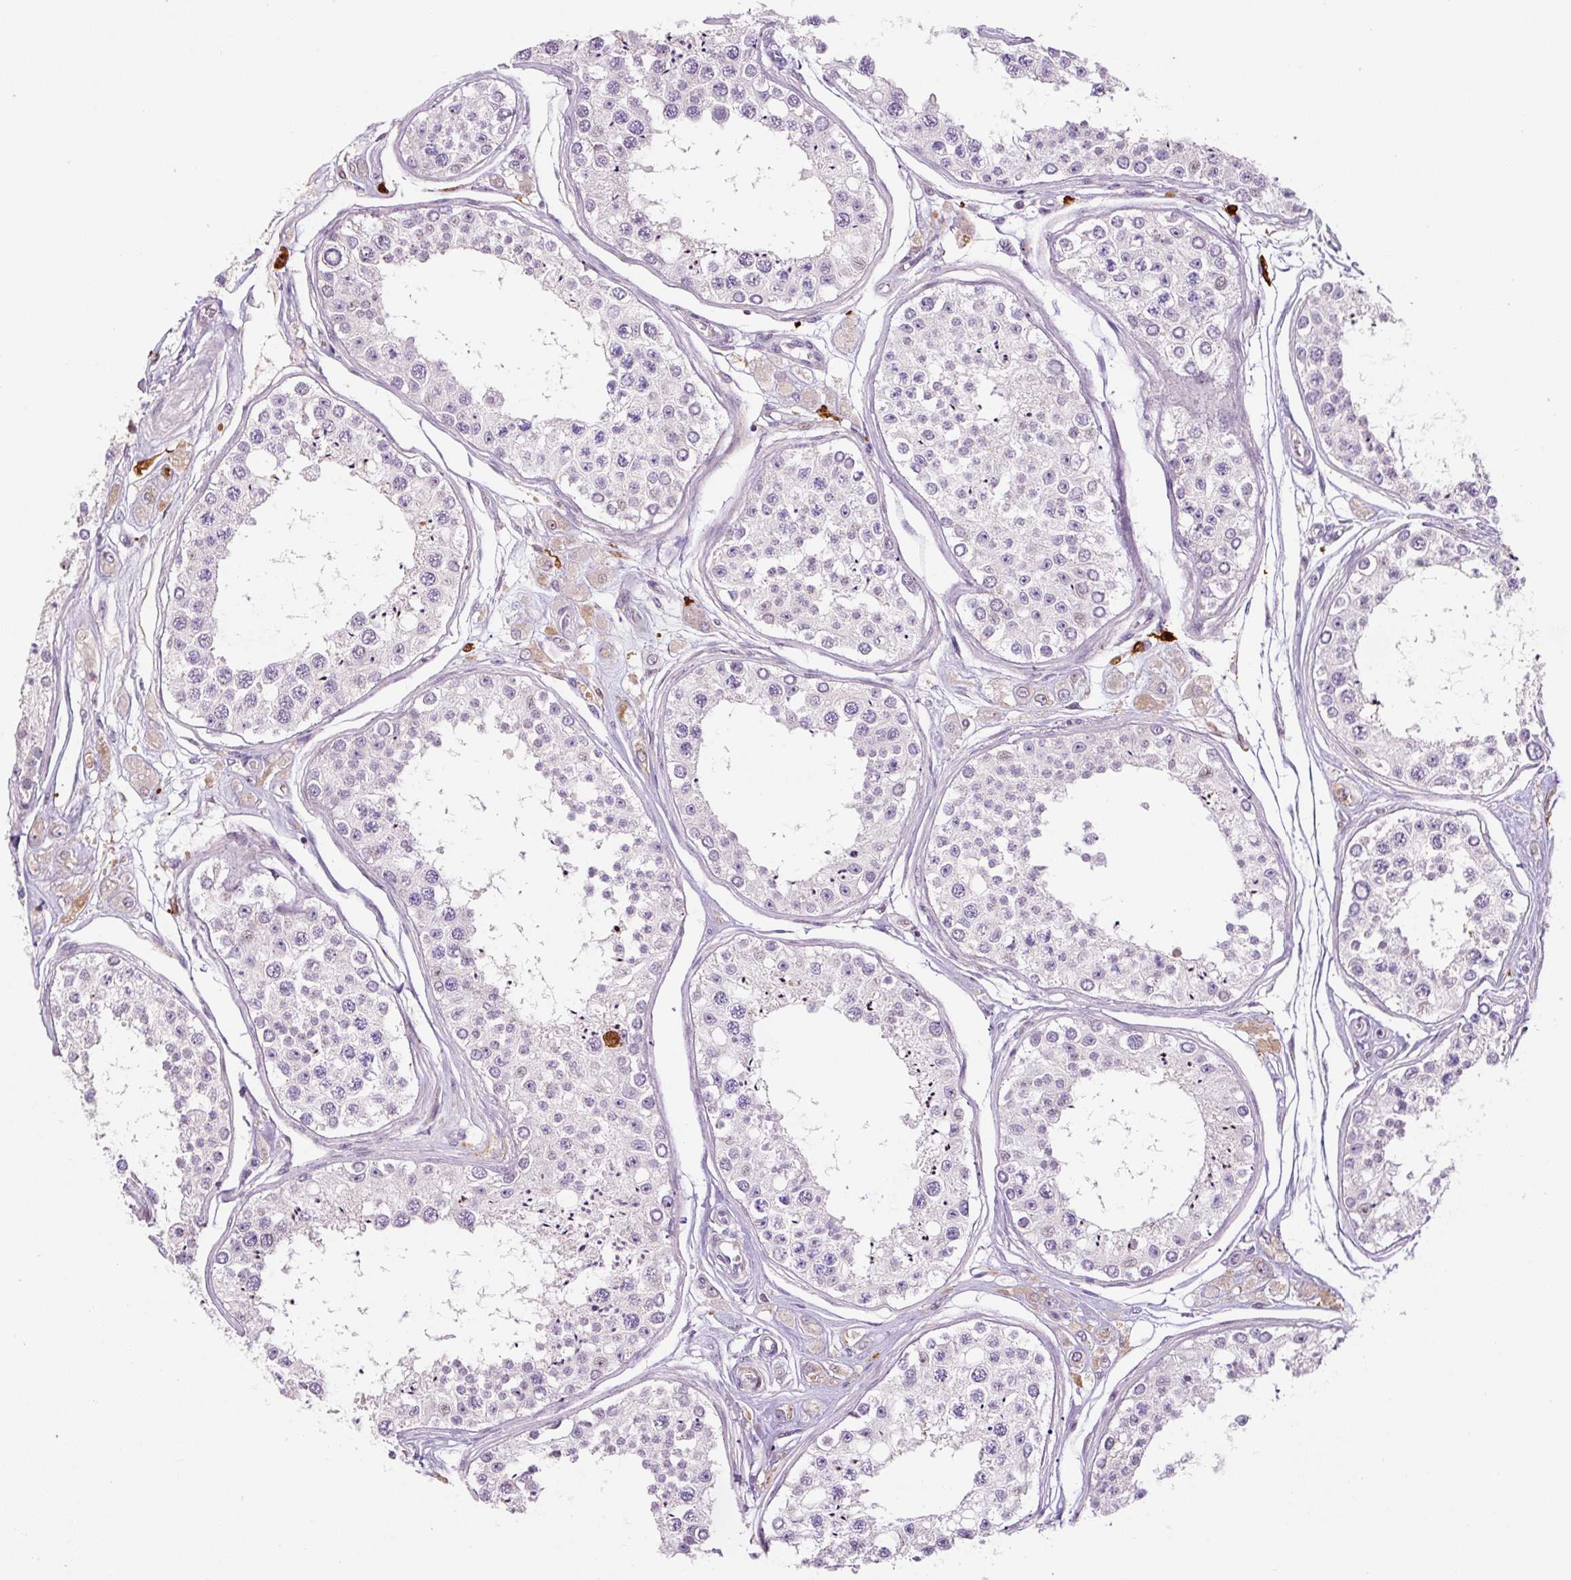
{"staining": {"intensity": "negative", "quantity": "none", "location": "none"}, "tissue": "testis", "cell_type": "Cells in seminiferous ducts", "image_type": "normal", "snomed": [{"axis": "morphology", "description": "Normal tissue, NOS"}, {"axis": "topography", "description": "Testis"}], "caption": "Immunohistochemistry histopathology image of normal human testis stained for a protein (brown), which shows no staining in cells in seminiferous ducts. (DAB IHC with hematoxylin counter stain).", "gene": "FUT10", "patient": {"sex": "male", "age": 25}}